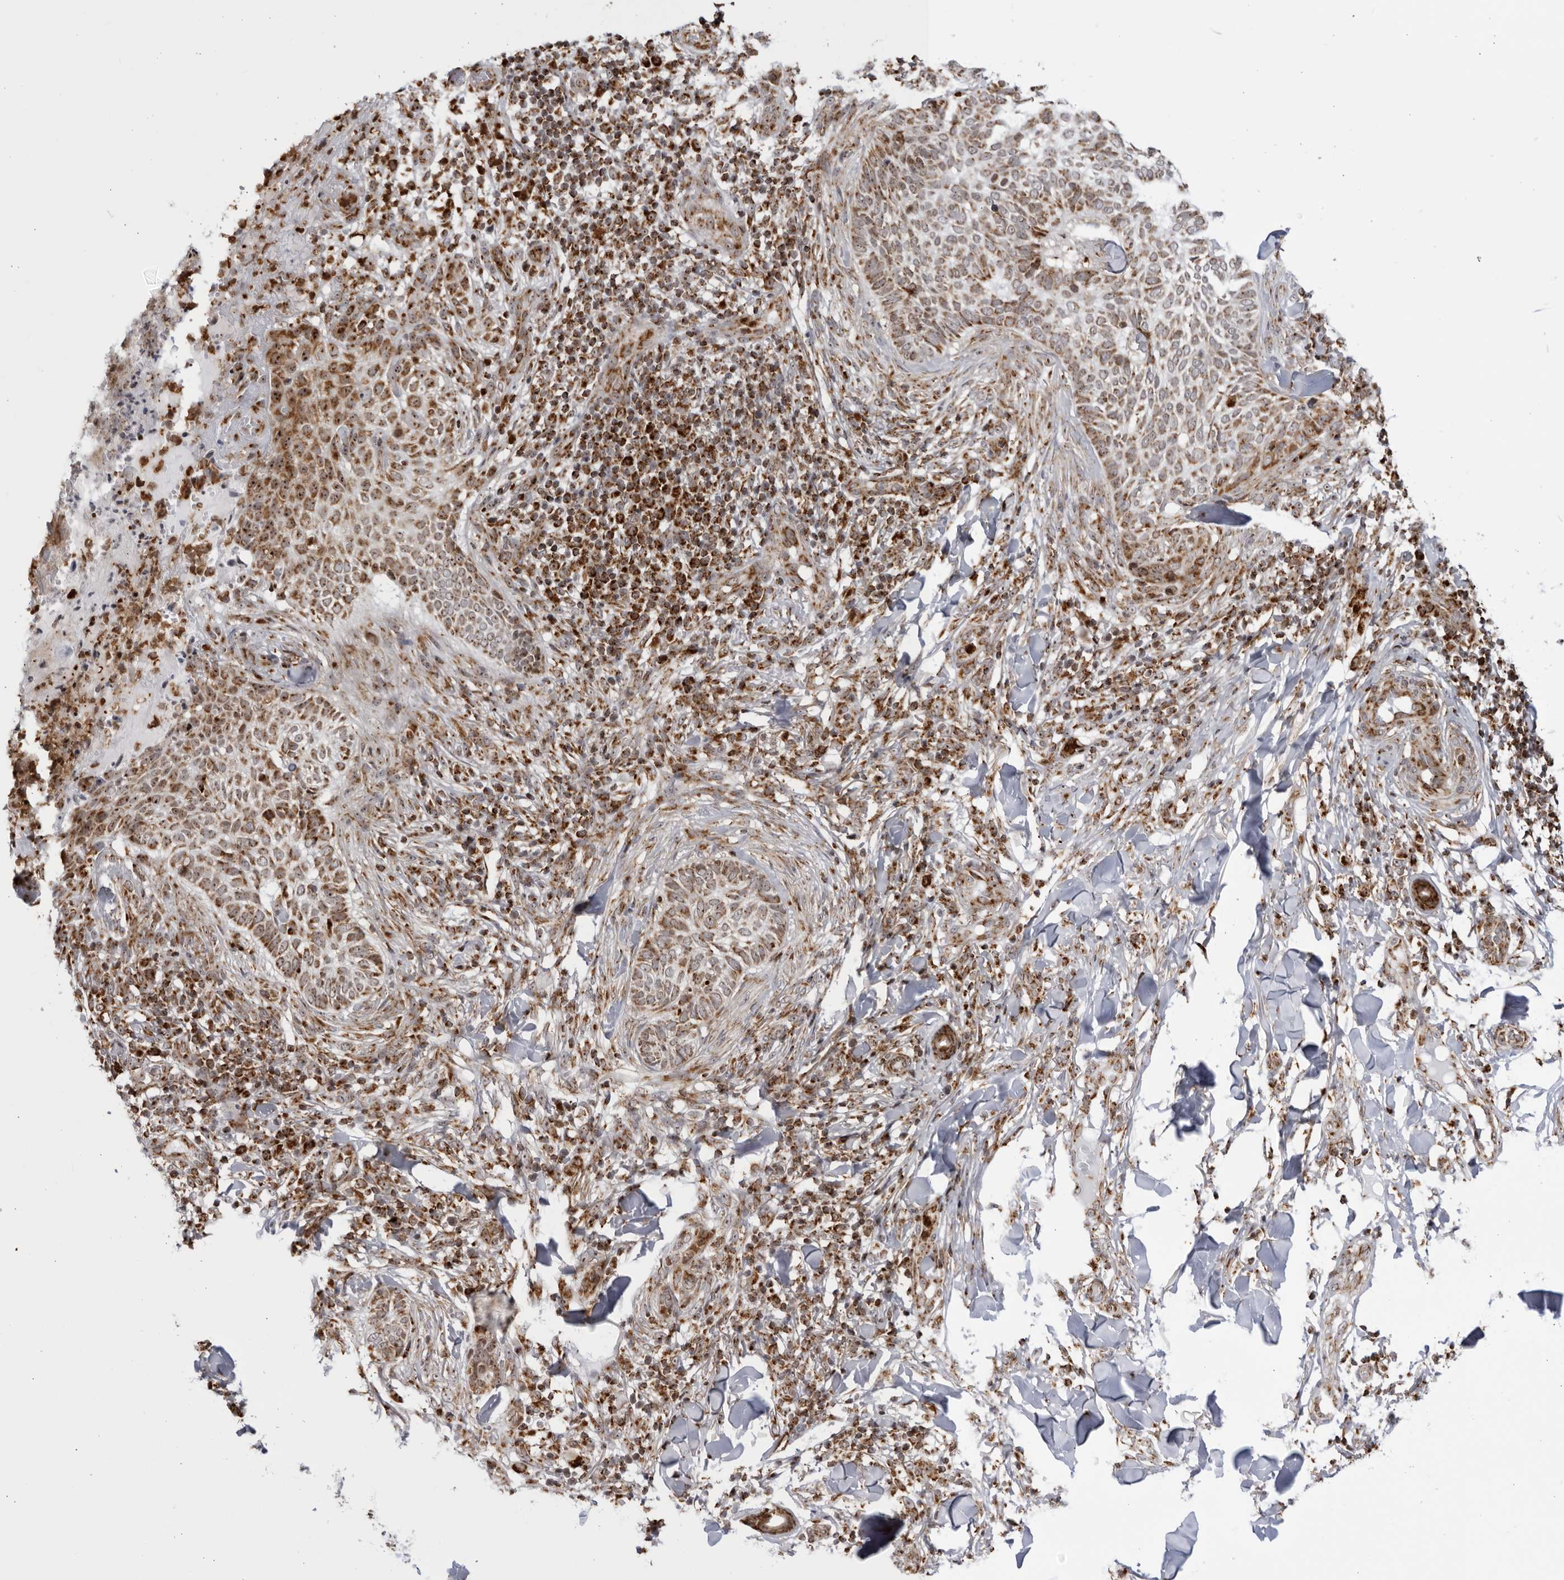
{"staining": {"intensity": "moderate", "quantity": ">75%", "location": "cytoplasmic/membranous,nuclear"}, "tissue": "skin cancer", "cell_type": "Tumor cells", "image_type": "cancer", "snomed": [{"axis": "morphology", "description": "Normal tissue, NOS"}, {"axis": "morphology", "description": "Basal cell carcinoma"}, {"axis": "topography", "description": "Skin"}], "caption": "Immunohistochemistry of human basal cell carcinoma (skin) demonstrates medium levels of moderate cytoplasmic/membranous and nuclear expression in about >75% of tumor cells. The staining is performed using DAB (3,3'-diaminobenzidine) brown chromogen to label protein expression. The nuclei are counter-stained blue using hematoxylin.", "gene": "RBM34", "patient": {"sex": "male", "age": 67}}